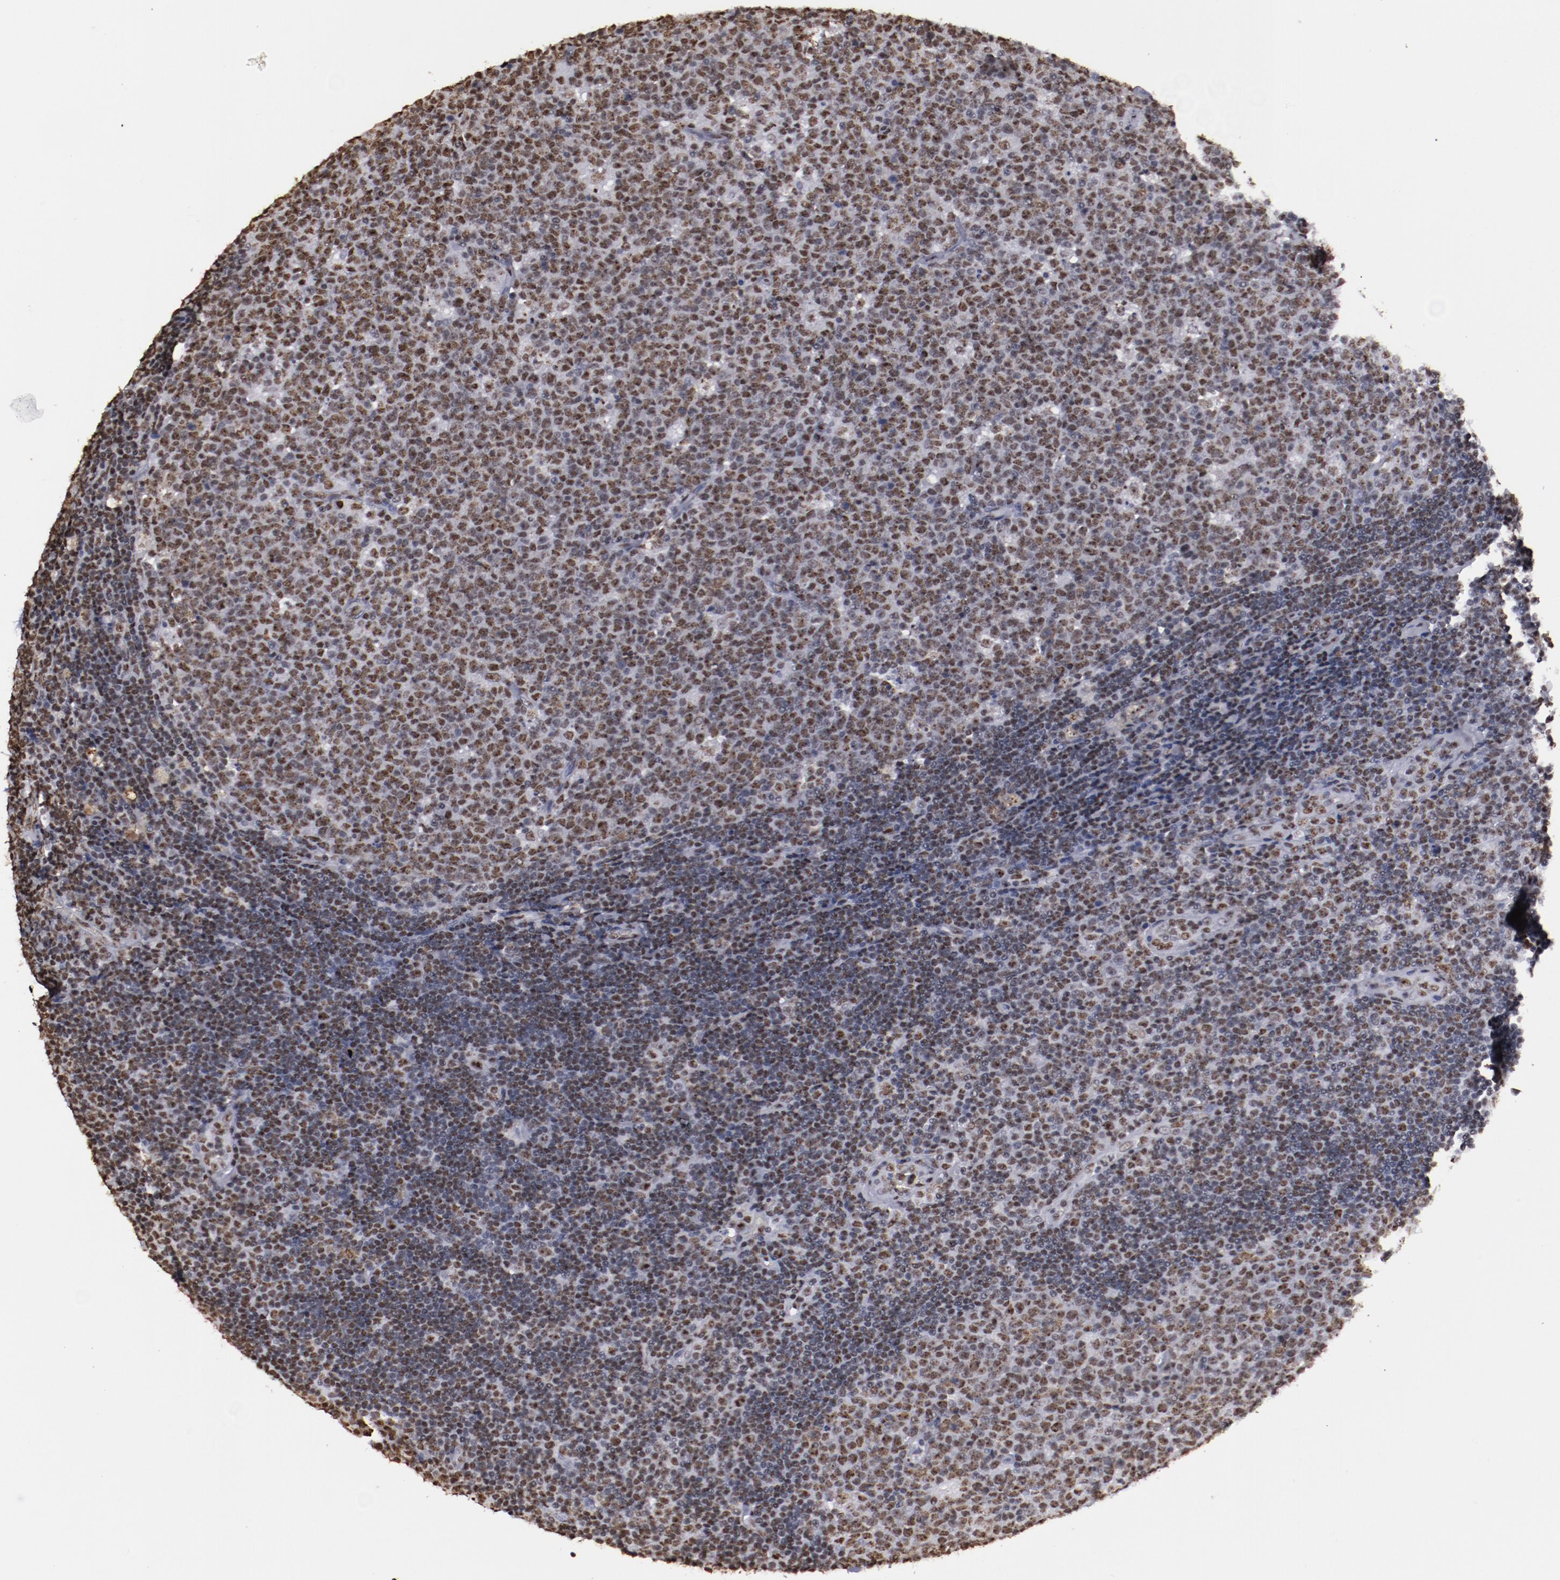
{"staining": {"intensity": "strong", "quantity": ">75%", "location": "nuclear"}, "tissue": "lymph node", "cell_type": "Germinal center cells", "image_type": "normal", "snomed": [{"axis": "morphology", "description": "Normal tissue, NOS"}, {"axis": "topography", "description": "Lymph node"}, {"axis": "topography", "description": "Salivary gland"}], "caption": "Germinal center cells exhibit high levels of strong nuclear positivity in about >75% of cells in benign lymph node. (DAB = brown stain, brightfield microscopy at high magnification).", "gene": "HNRNPA1L3", "patient": {"sex": "male", "age": 8}}